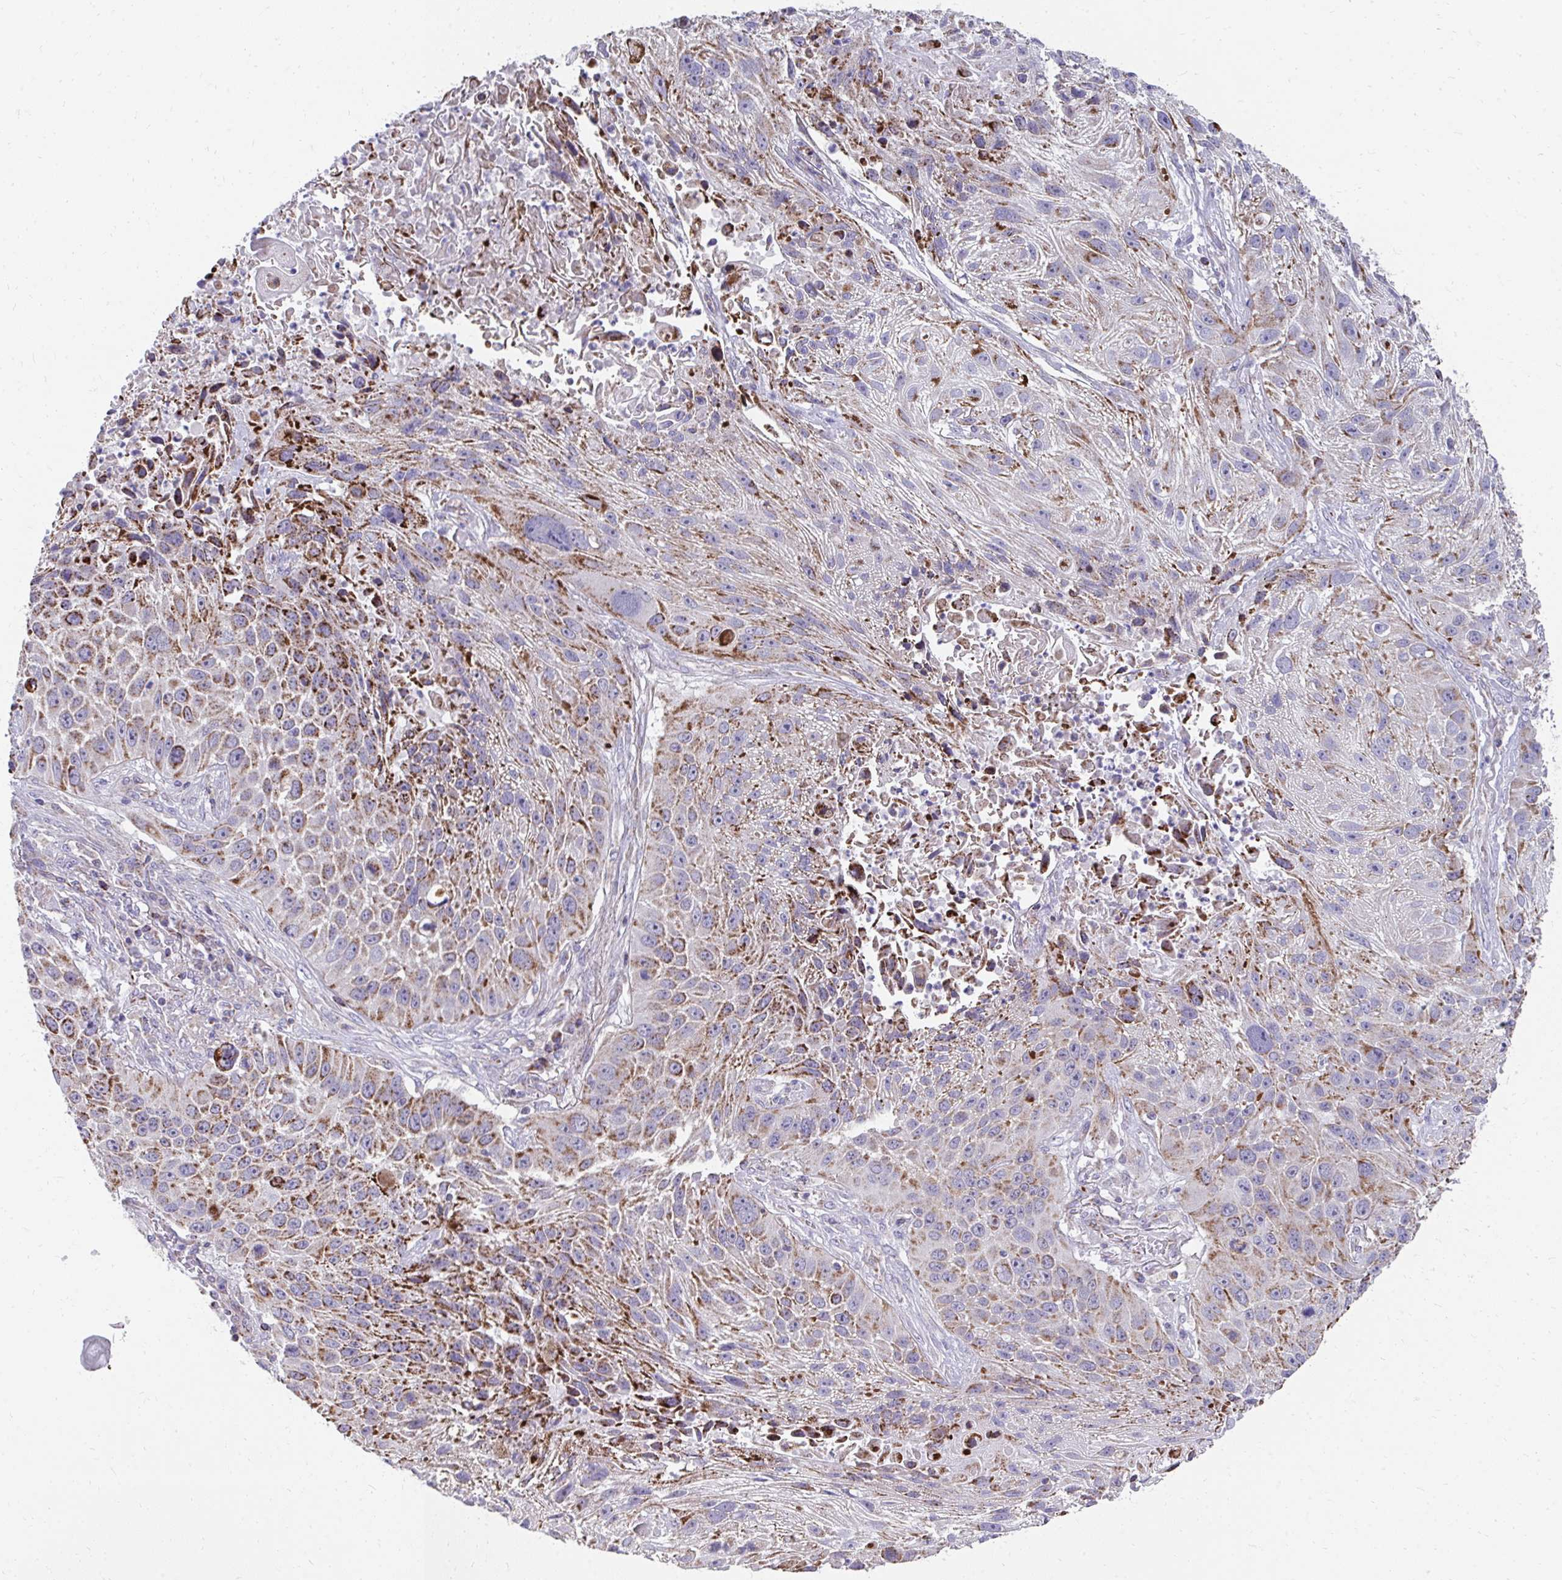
{"staining": {"intensity": "moderate", "quantity": "25%-75%", "location": "cytoplasmic/membranous"}, "tissue": "lung cancer", "cell_type": "Tumor cells", "image_type": "cancer", "snomed": [{"axis": "morphology", "description": "Normal morphology"}, {"axis": "morphology", "description": "Squamous cell carcinoma, NOS"}, {"axis": "topography", "description": "Lymph node"}, {"axis": "topography", "description": "Lung"}], "caption": "High-power microscopy captured an immunohistochemistry (IHC) photomicrograph of lung cancer, revealing moderate cytoplasmic/membranous staining in approximately 25%-75% of tumor cells.", "gene": "PRRG3", "patient": {"sex": "male", "age": 67}}